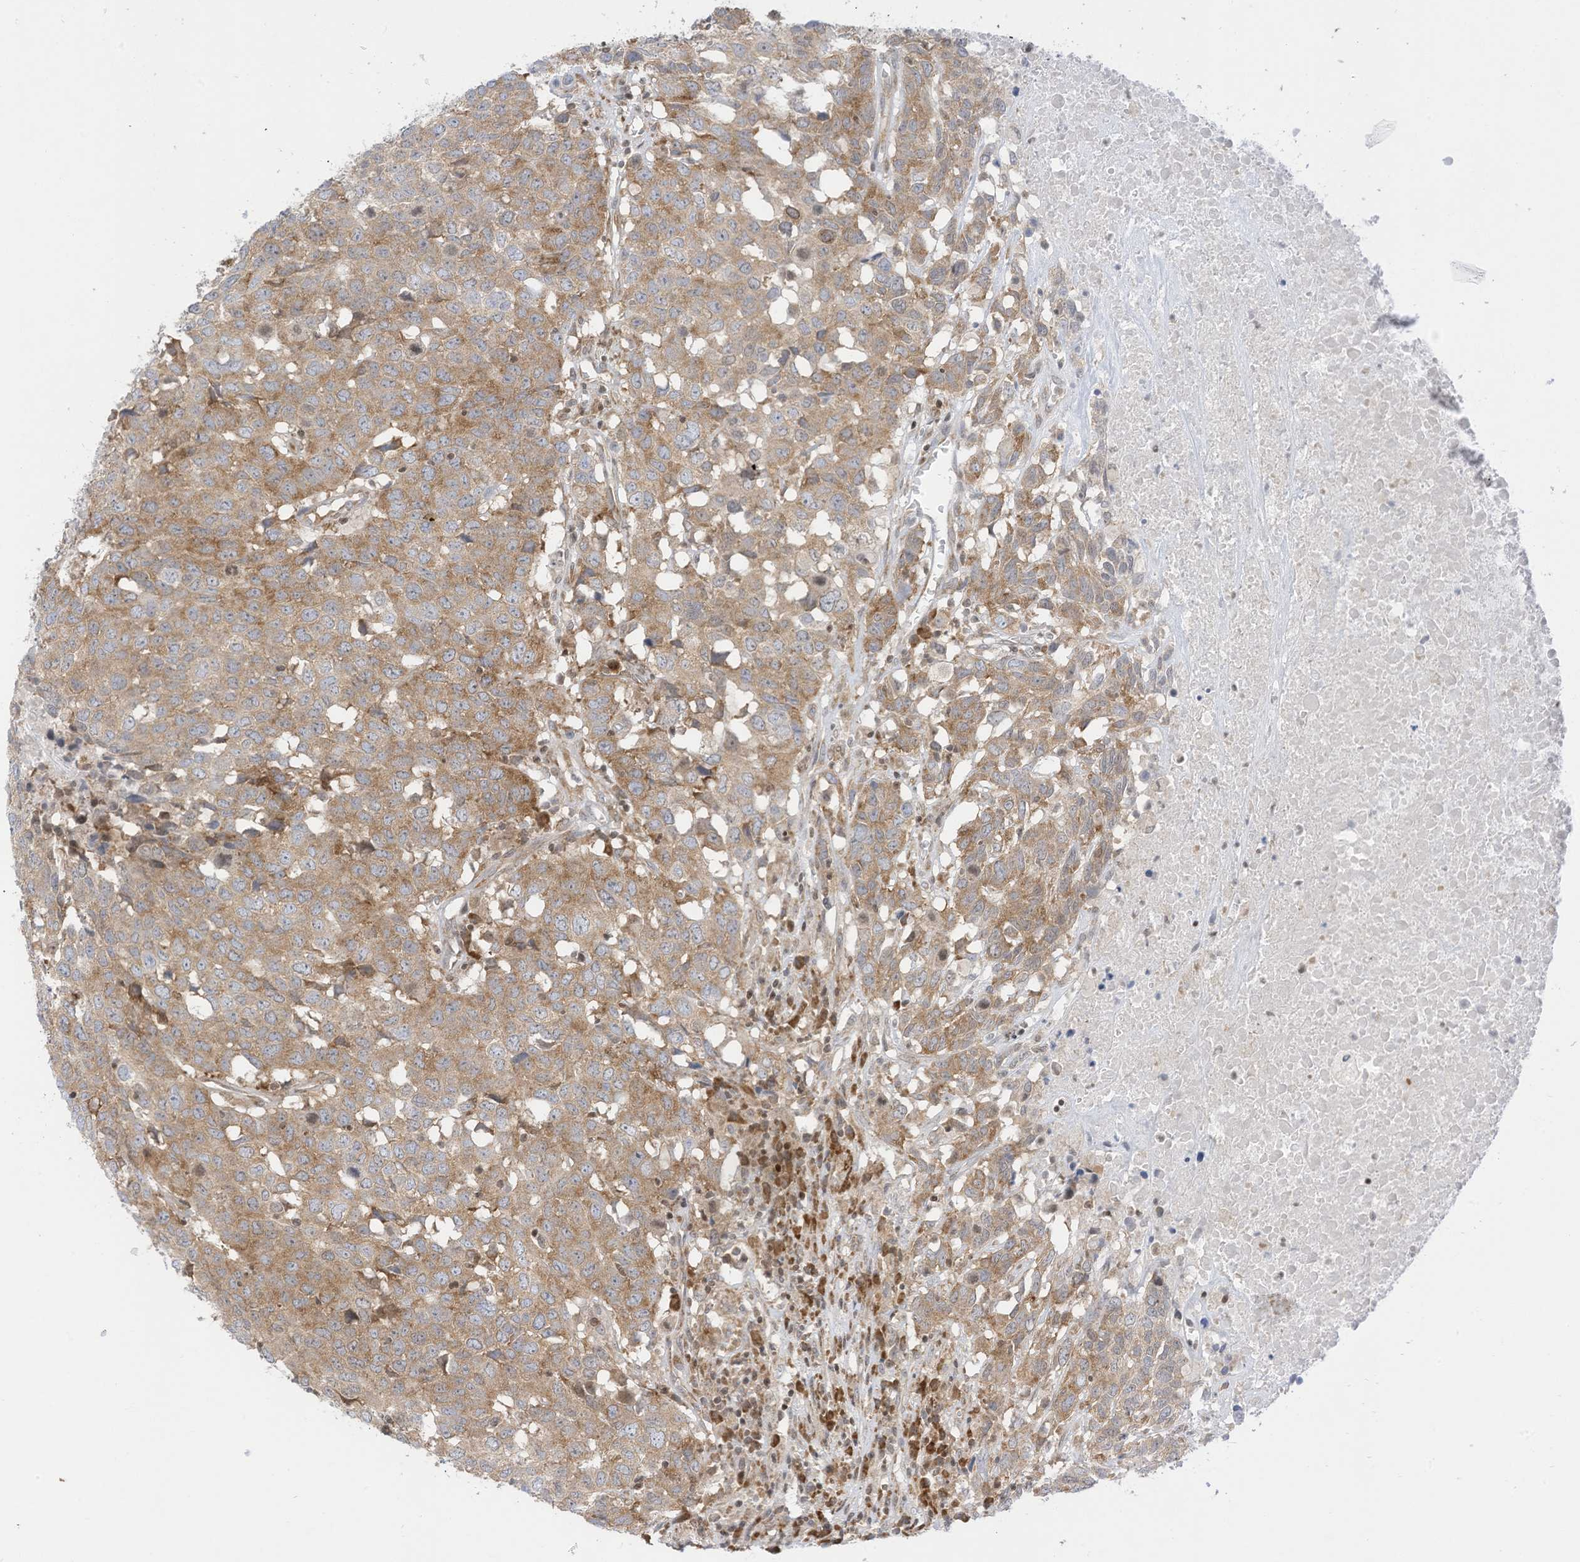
{"staining": {"intensity": "moderate", "quantity": ">75%", "location": "cytoplasmic/membranous"}, "tissue": "head and neck cancer", "cell_type": "Tumor cells", "image_type": "cancer", "snomed": [{"axis": "morphology", "description": "Squamous cell carcinoma, NOS"}, {"axis": "topography", "description": "Head-Neck"}], "caption": "Squamous cell carcinoma (head and neck) stained for a protein (brown) reveals moderate cytoplasmic/membranous positive expression in about >75% of tumor cells.", "gene": "EDF1", "patient": {"sex": "male", "age": 66}}